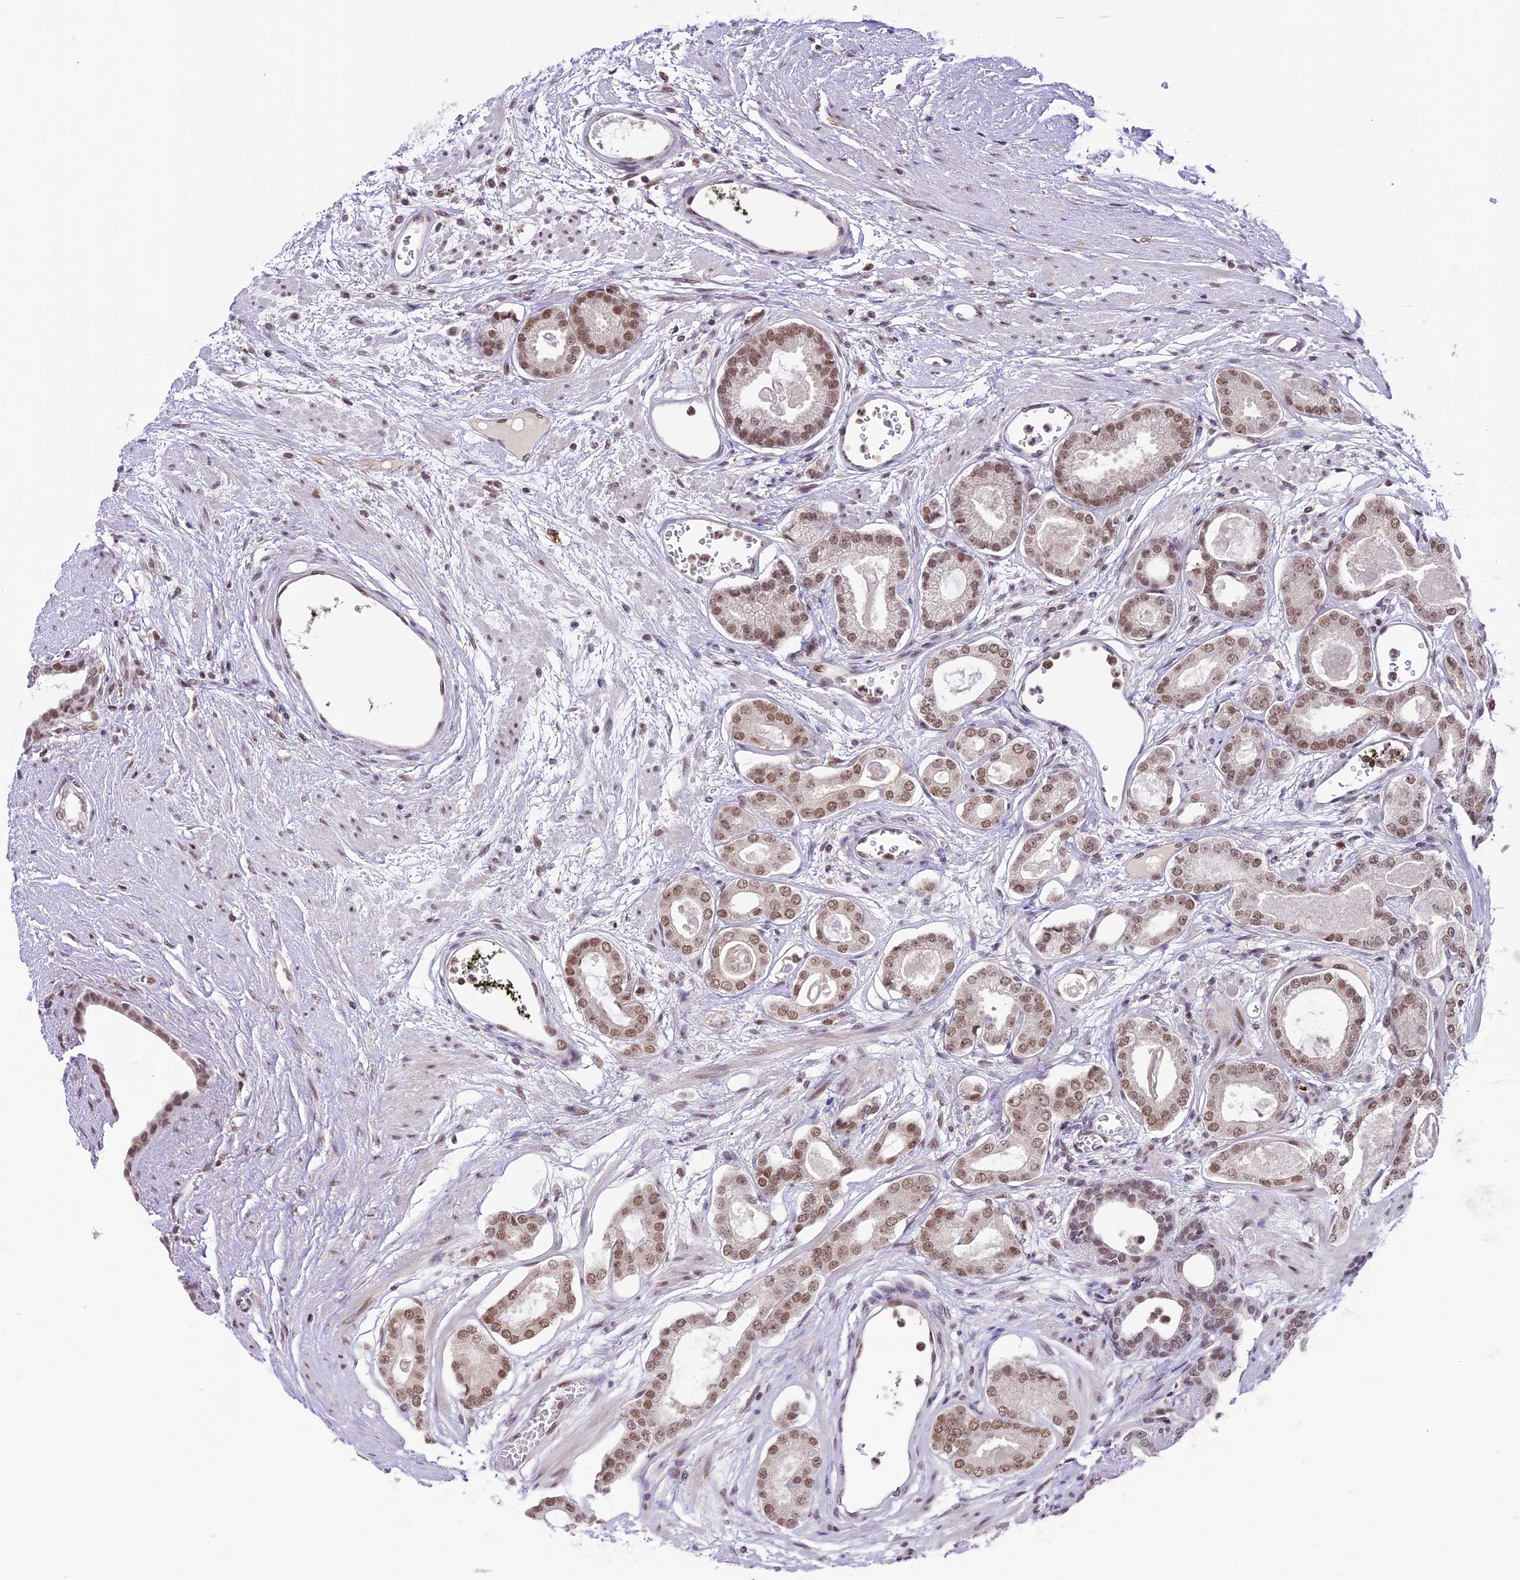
{"staining": {"intensity": "moderate", "quantity": ">75%", "location": "nuclear"}, "tissue": "prostate cancer", "cell_type": "Tumor cells", "image_type": "cancer", "snomed": [{"axis": "morphology", "description": "Adenocarcinoma, Low grade"}, {"axis": "topography", "description": "Prostate"}], "caption": "Prostate cancer stained for a protein (brown) displays moderate nuclear positive expression in approximately >75% of tumor cells.", "gene": "SHKBP1", "patient": {"sex": "male", "age": 60}}